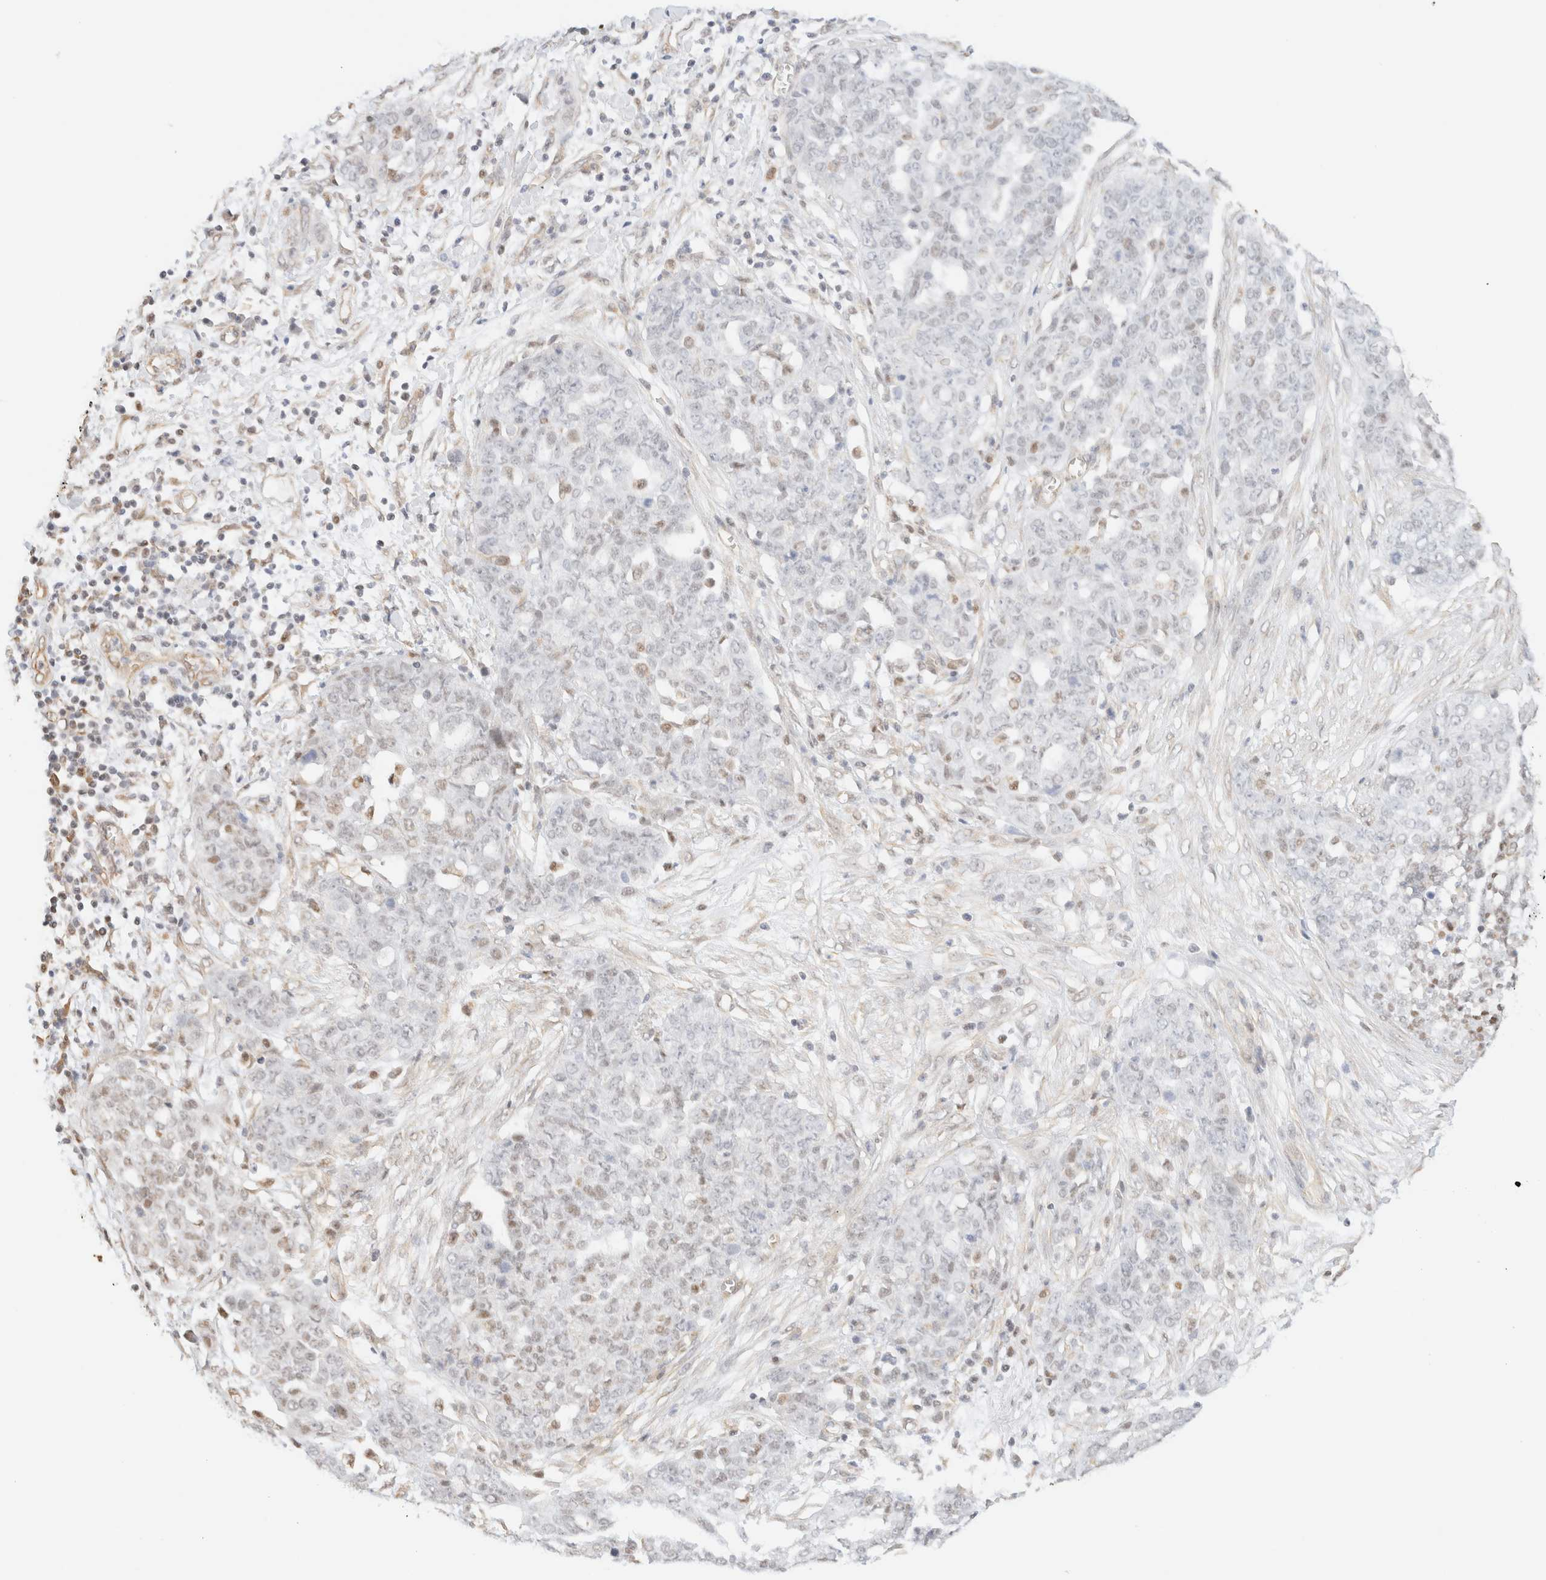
{"staining": {"intensity": "weak", "quantity": "<25%", "location": "nuclear"}, "tissue": "ovarian cancer", "cell_type": "Tumor cells", "image_type": "cancer", "snomed": [{"axis": "morphology", "description": "Cystadenocarcinoma, serous, NOS"}, {"axis": "topography", "description": "Soft tissue"}, {"axis": "topography", "description": "Ovary"}], "caption": "A high-resolution photomicrograph shows immunohistochemistry (IHC) staining of serous cystadenocarcinoma (ovarian), which demonstrates no significant positivity in tumor cells.", "gene": "ARID5A", "patient": {"sex": "female", "age": 57}}